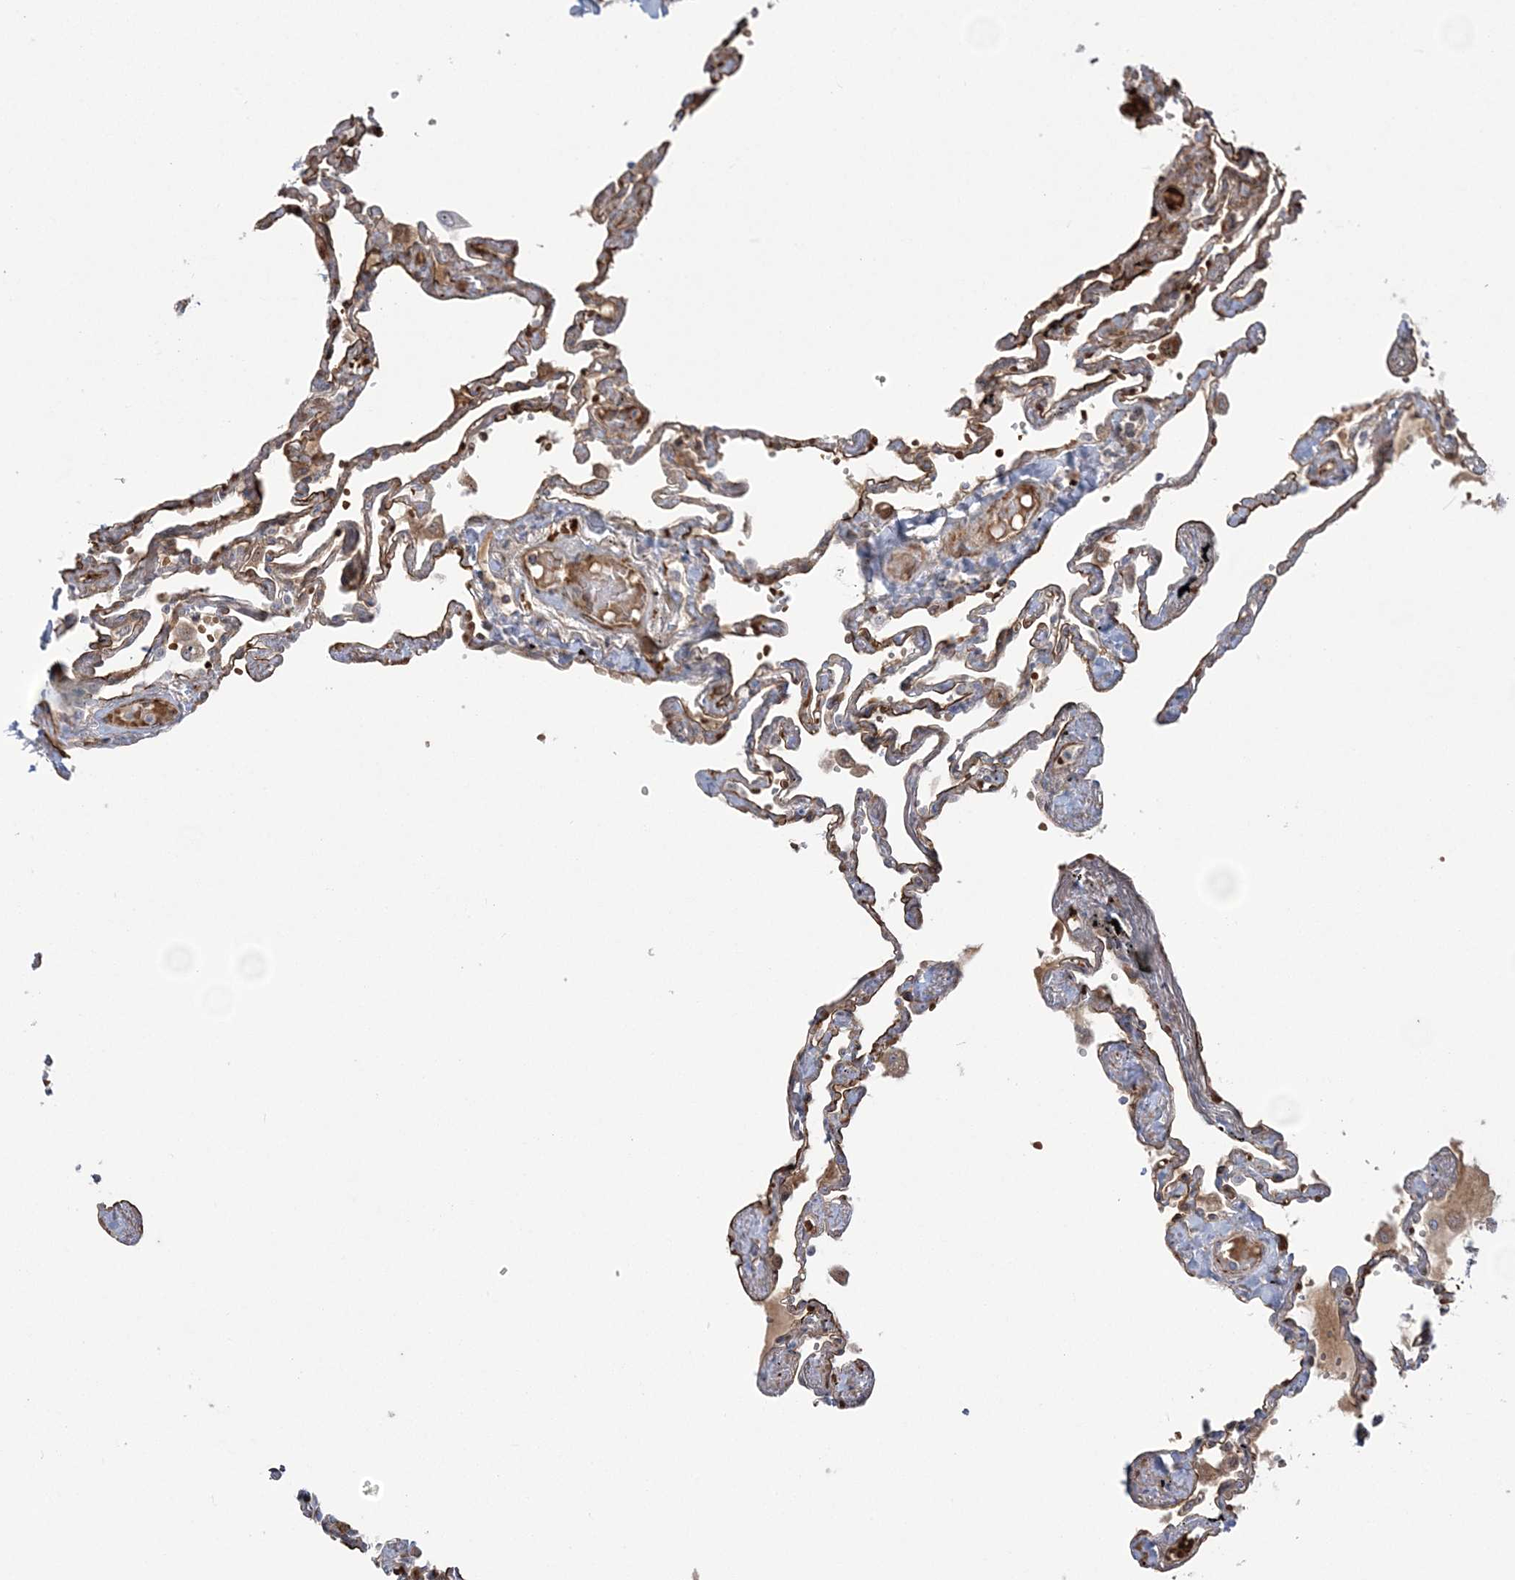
{"staining": {"intensity": "moderate", "quantity": "25%-75%", "location": "cytoplasmic/membranous"}, "tissue": "lung", "cell_type": "Alveolar cells", "image_type": "normal", "snomed": [{"axis": "morphology", "description": "Normal tissue, NOS"}, {"axis": "topography", "description": "Lung"}], "caption": "A photomicrograph showing moderate cytoplasmic/membranous staining in about 25%-75% of alveolar cells in benign lung, as visualized by brown immunohistochemical staining.", "gene": "NUDT9", "patient": {"sex": "female", "age": 67}}